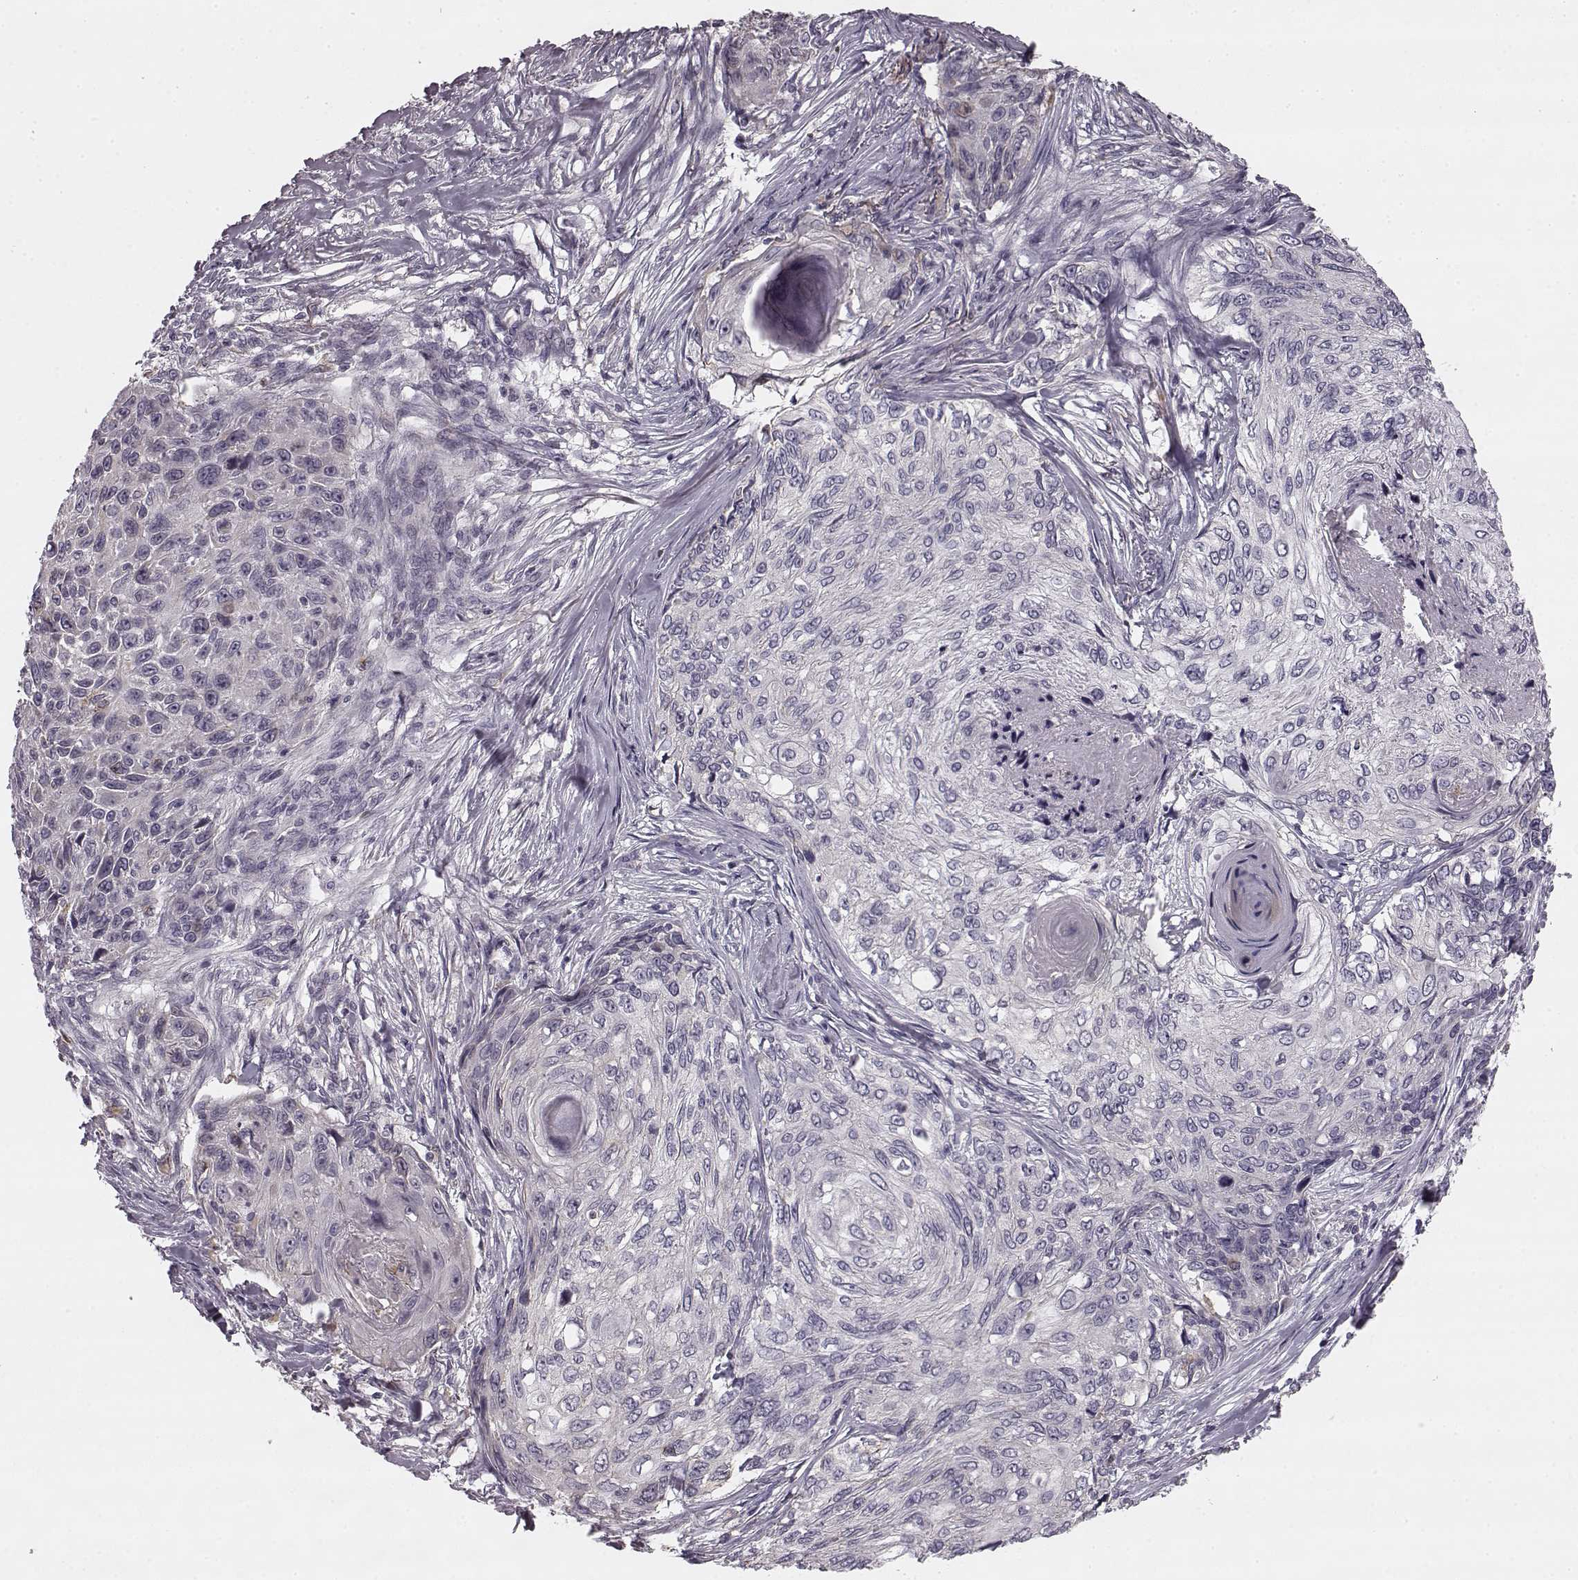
{"staining": {"intensity": "negative", "quantity": "none", "location": "none"}, "tissue": "skin cancer", "cell_type": "Tumor cells", "image_type": "cancer", "snomed": [{"axis": "morphology", "description": "Squamous cell carcinoma, NOS"}, {"axis": "topography", "description": "Skin"}], "caption": "The histopathology image exhibits no significant expression in tumor cells of skin cancer.", "gene": "HMMR", "patient": {"sex": "male", "age": 92}}